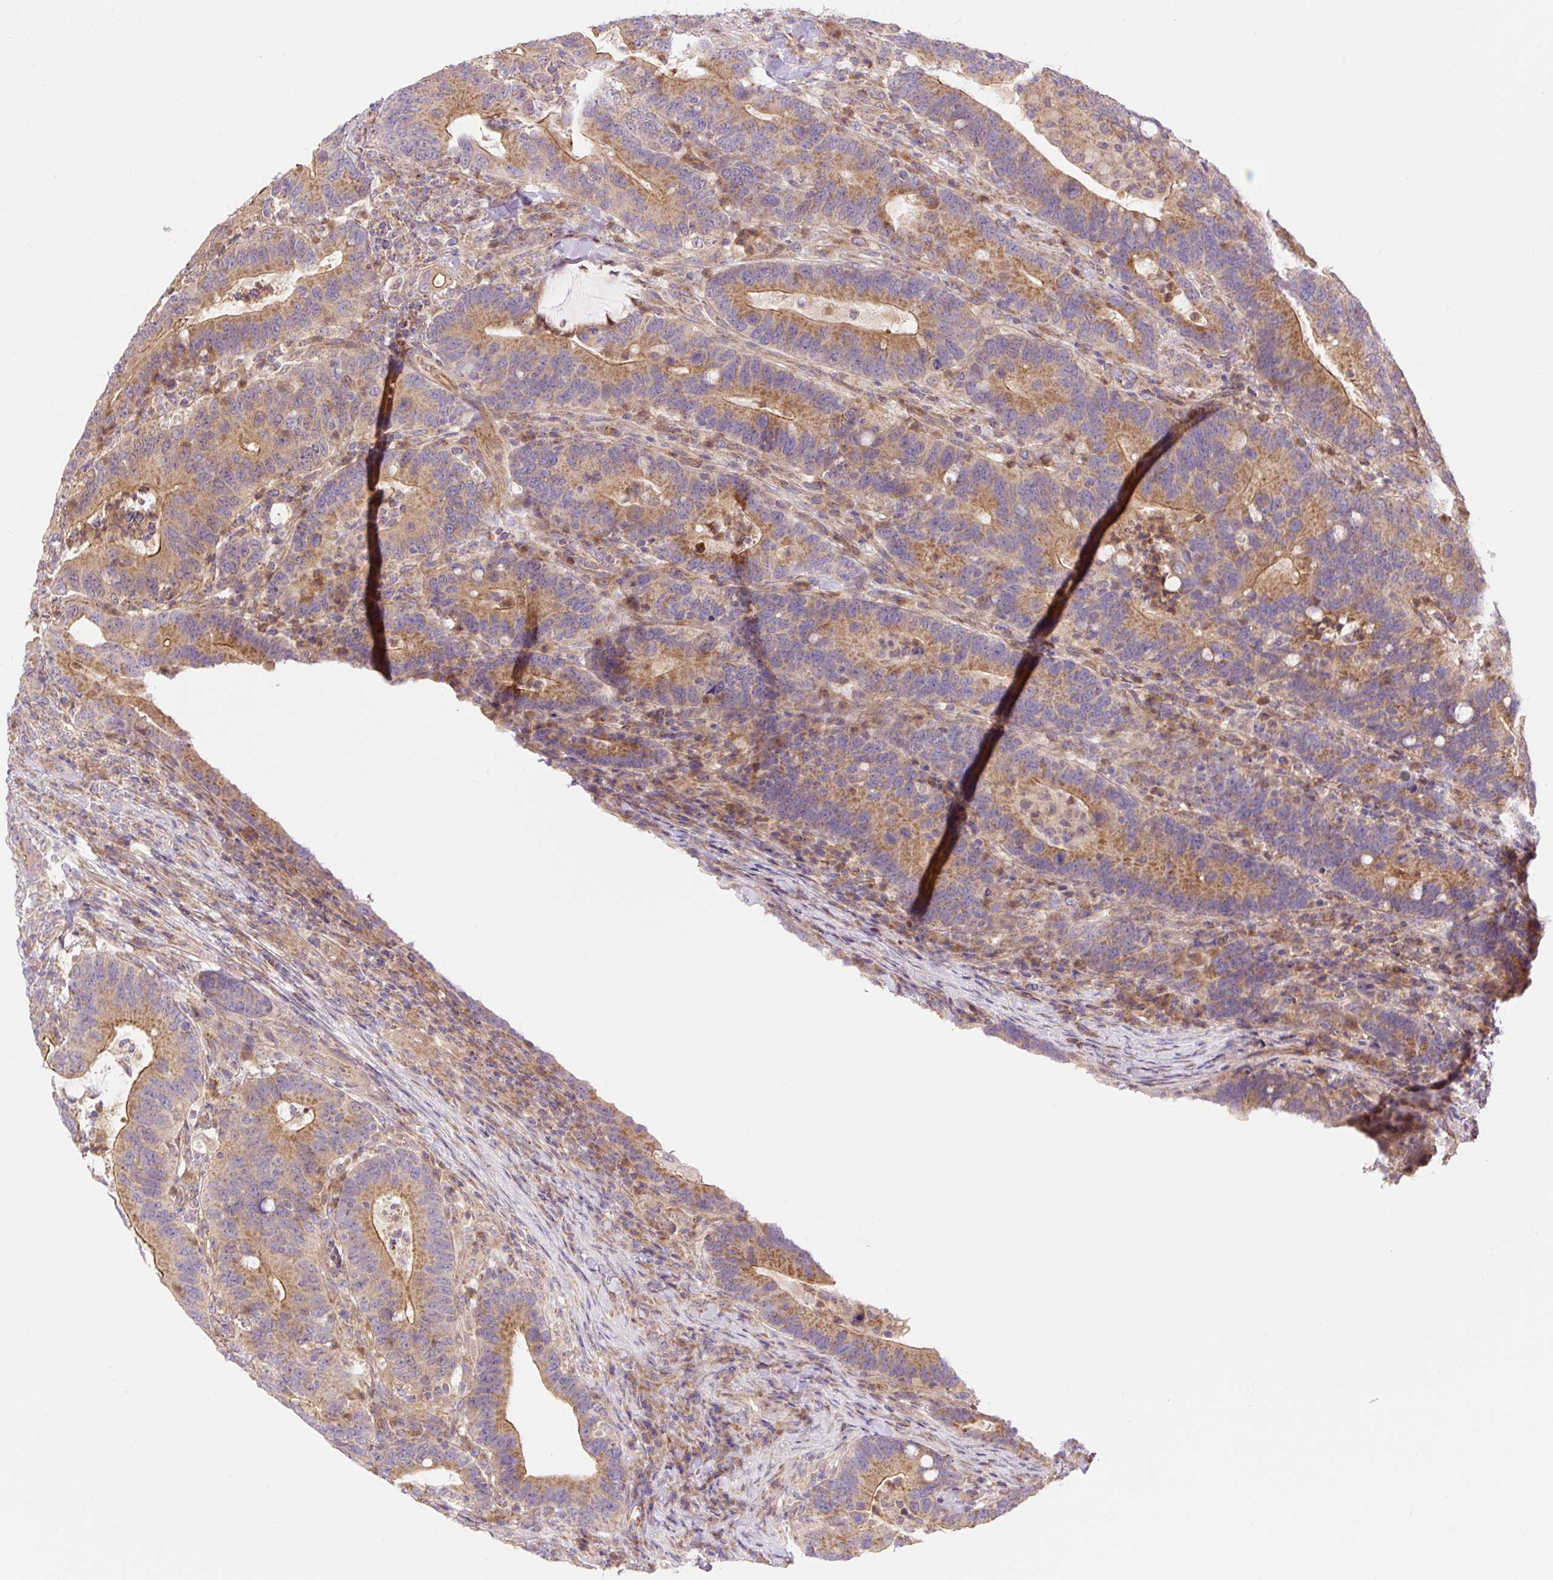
{"staining": {"intensity": "moderate", "quantity": ">75%", "location": "cytoplasmic/membranous"}, "tissue": "colorectal cancer", "cell_type": "Tumor cells", "image_type": "cancer", "snomed": [{"axis": "morphology", "description": "Adenocarcinoma, NOS"}, {"axis": "topography", "description": "Colon"}], "caption": "Immunohistochemistry micrograph of neoplastic tissue: colorectal cancer stained using immunohistochemistry (IHC) displays medium levels of moderate protein expression localized specifically in the cytoplasmic/membranous of tumor cells, appearing as a cytoplasmic/membranous brown color.", "gene": "TRIAP1", "patient": {"sex": "female", "age": 66}}